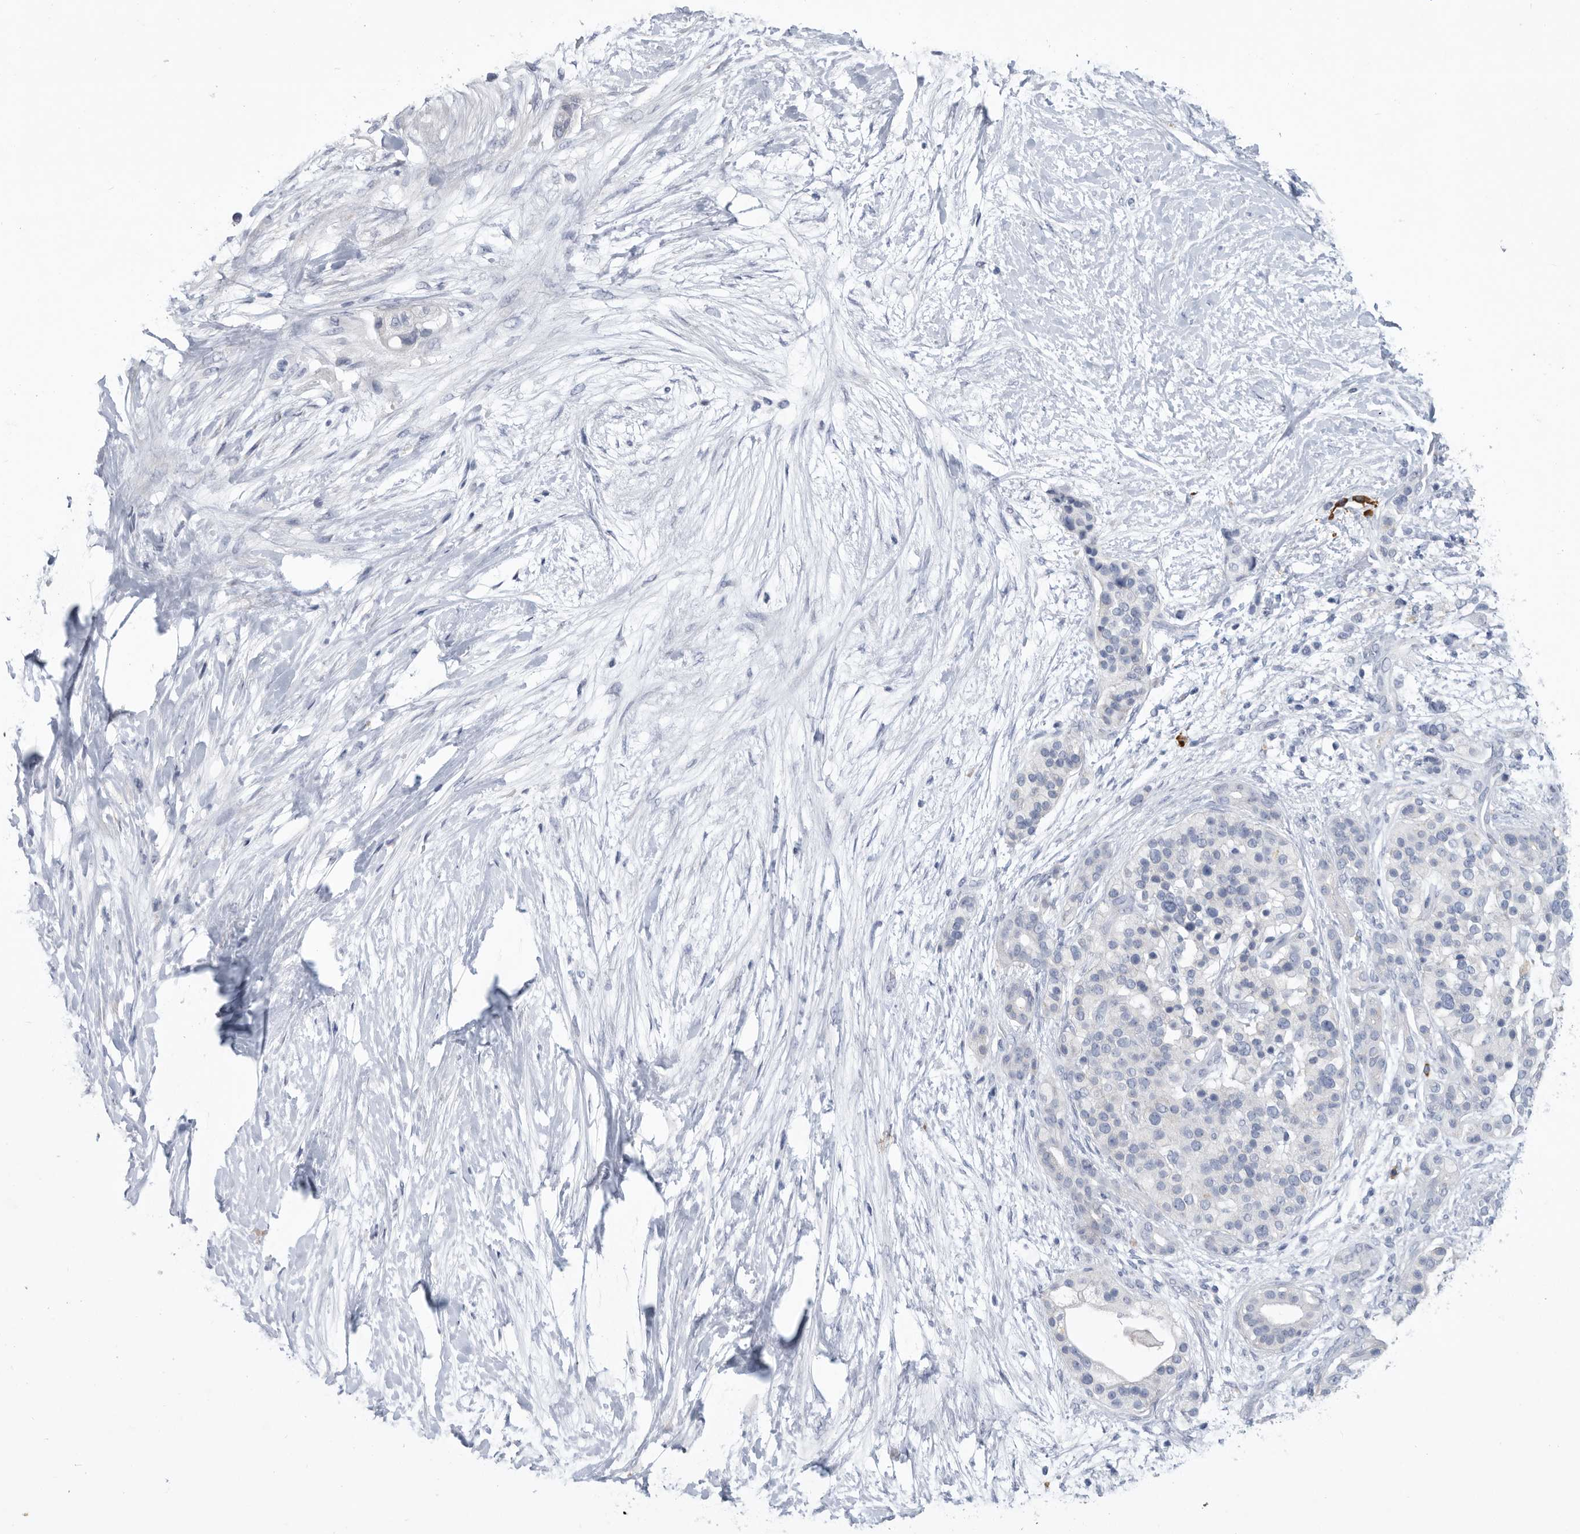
{"staining": {"intensity": "negative", "quantity": "none", "location": "none"}, "tissue": "pancreatic cancer", "cell_type": "Tumor cells", "image_type": "cancer", "snomed": [{"axis": "morphology", "description": "Adenocarcinoma, NOS"}, {"axis": "topography", "description": "Pancreas"}], "caption": "Immunohistochemistry (IHC) of adenocarcinoma (pancreatic) reveals no positivity in tumor cells.", "gene": "BTBD6", "patient": {"sex": "male", "age": 53}}